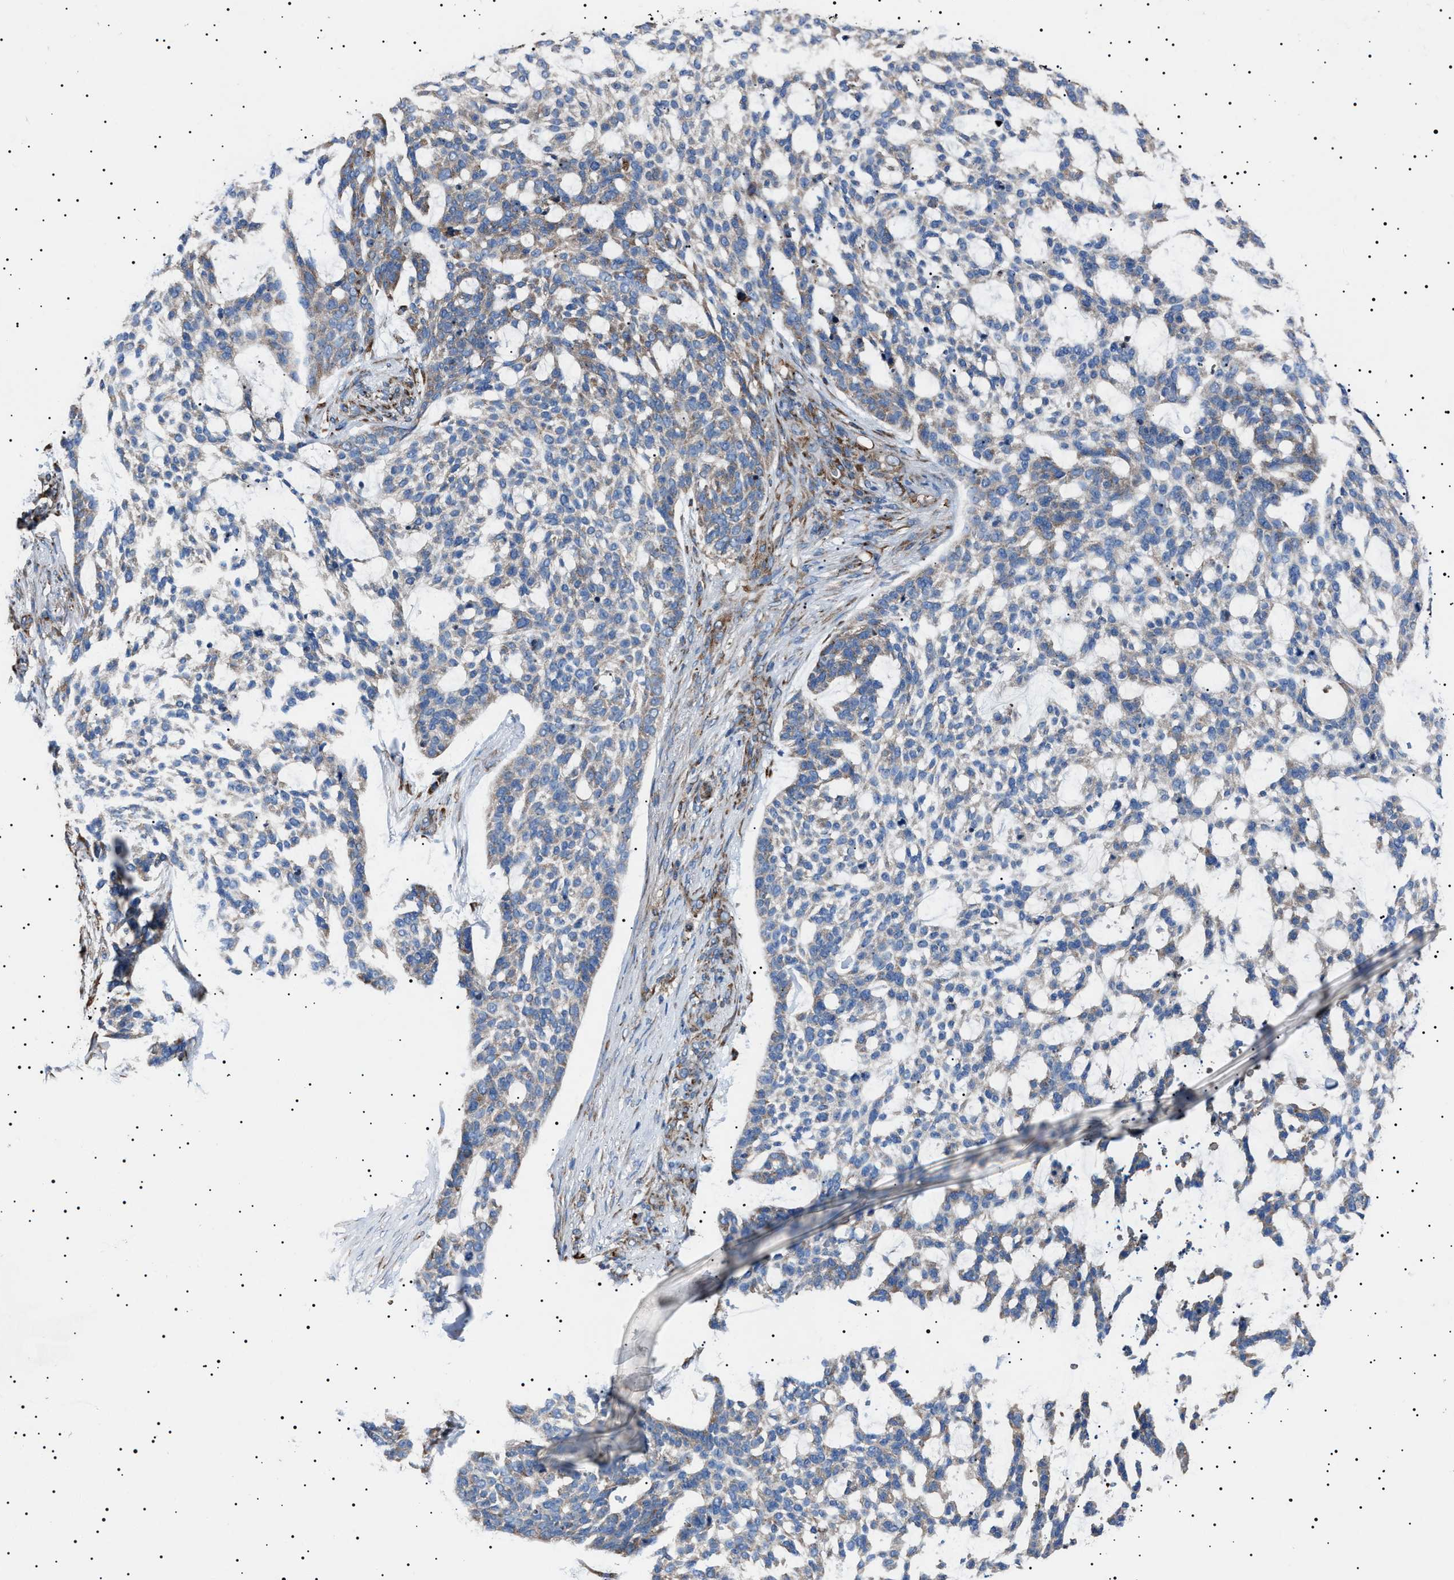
{"staining": {"intensity": "weak", "quantity": "25%-75%", "location": "cytoplasmic/membranous"}, "tissue": "skin cancer", "cell_type": "Tumor cells", "image_type": "cancer", "snomed": [{"axis": "morphology", "description": "Basal cell carcinoma"}, {"axis": "topography", "description": "Skin"}], "caption": "Immunohistochemical staining of skin cancer shows low levels of weak cytoplasmic/membranous expression in about 25%-75% of tumor cells. (DAB (3,3'-diaminobenzidine) IHC, brown staining for protein, blue staining for nuclei).", "gene": "TOP1MT", "patient": {"sex": "female", "age": 64}}